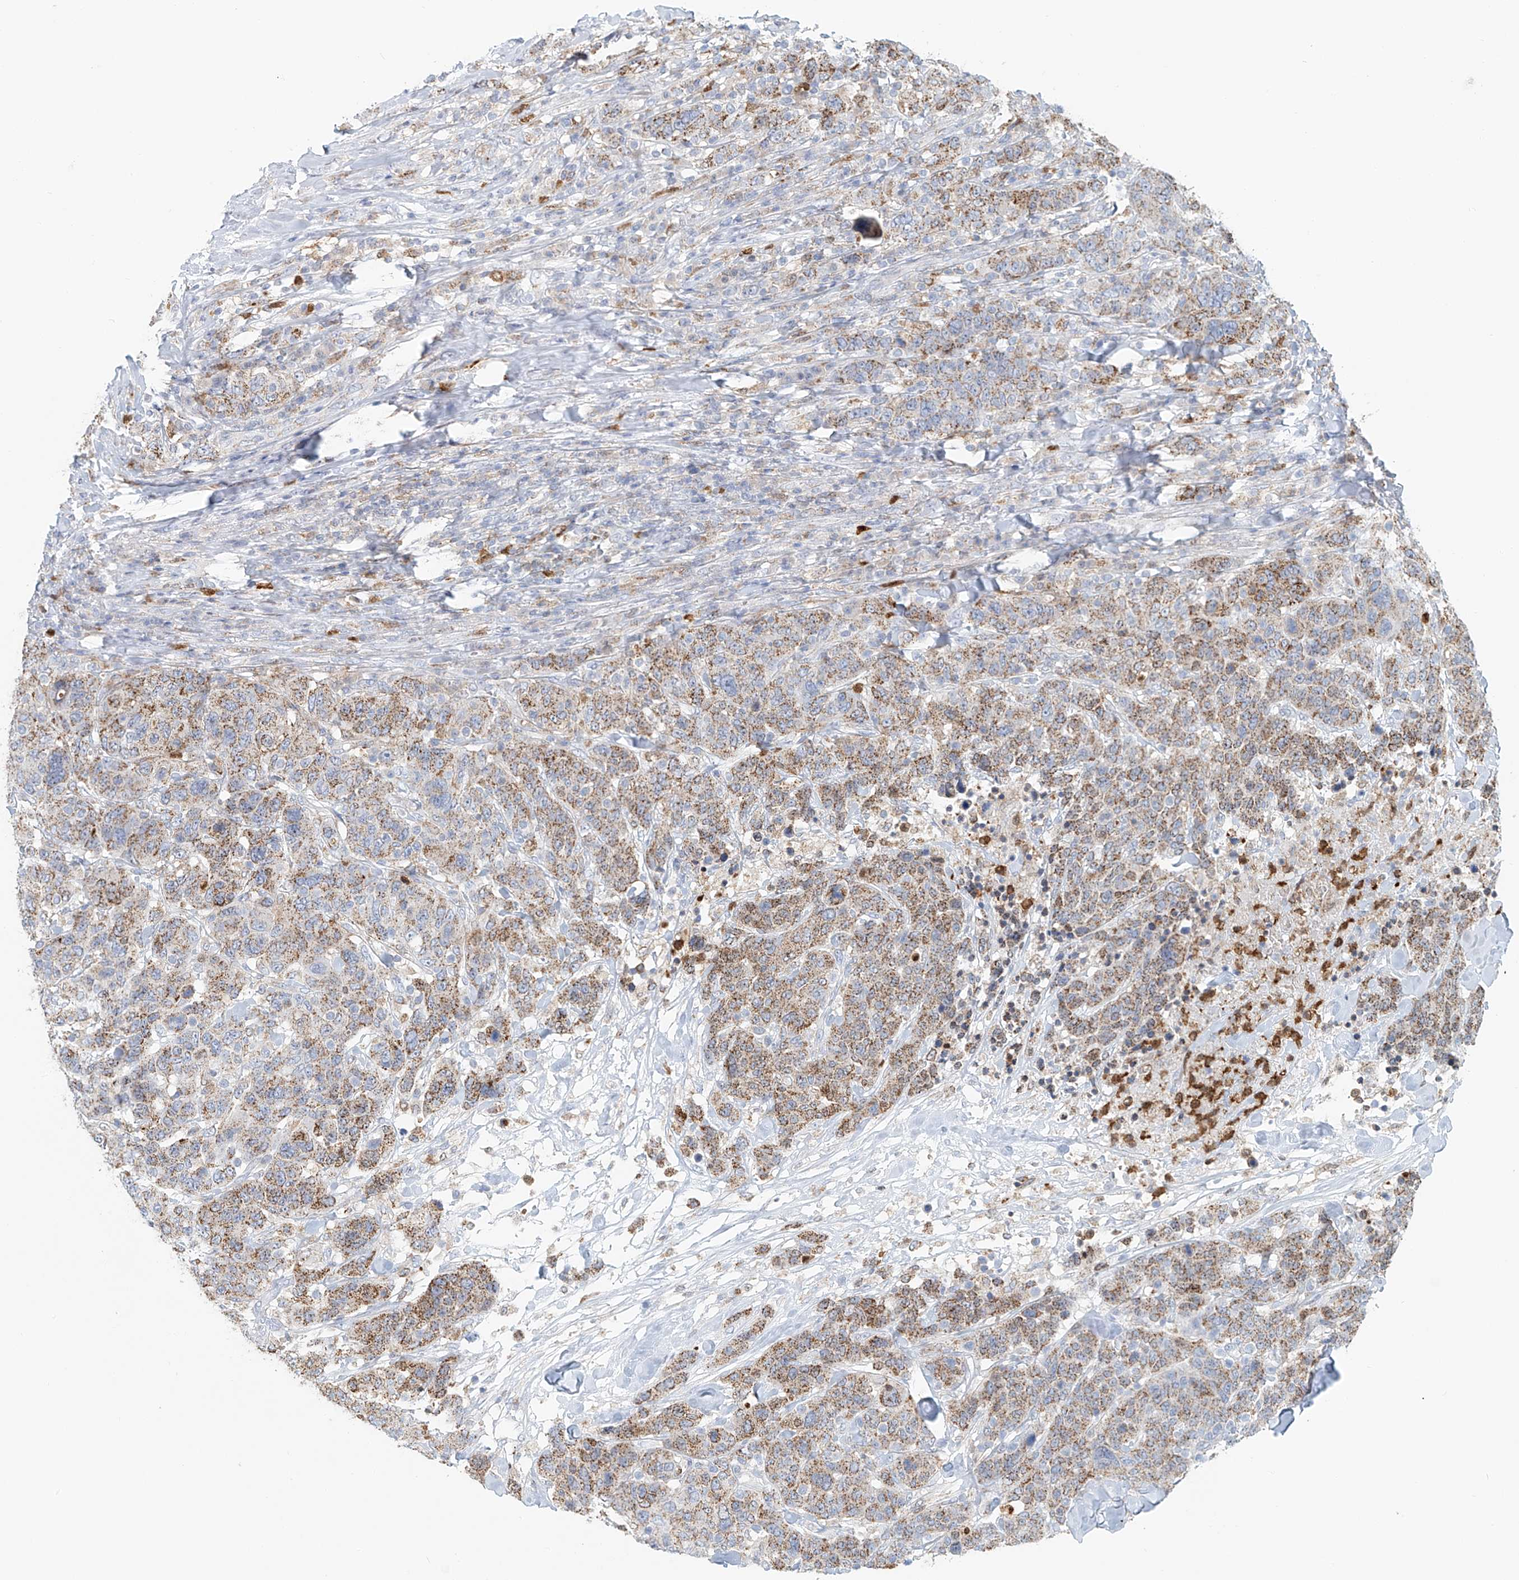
{"staining": {"intensity": "moderate", "quantity": ">75%", "location": "cytoplasmic/membranous"}, "tissue": "breast cancer", "cell_type": "Tumor cells", "image_type": "cancer", "snomed": [{"axis": "morphology", "description": "Duct carcinoma"}, {"axis": "topography", "description": "Breast"}], "caption": "Immunohistochemical staining of human infiltrating ductal carcinoma (breast) exhibits medium levels of moderate cytoplasmic/membranous protein staining in about >75% of tumor cells.", "gene": "PTPRA", "patient": {"sex": "female", "age": 37}}